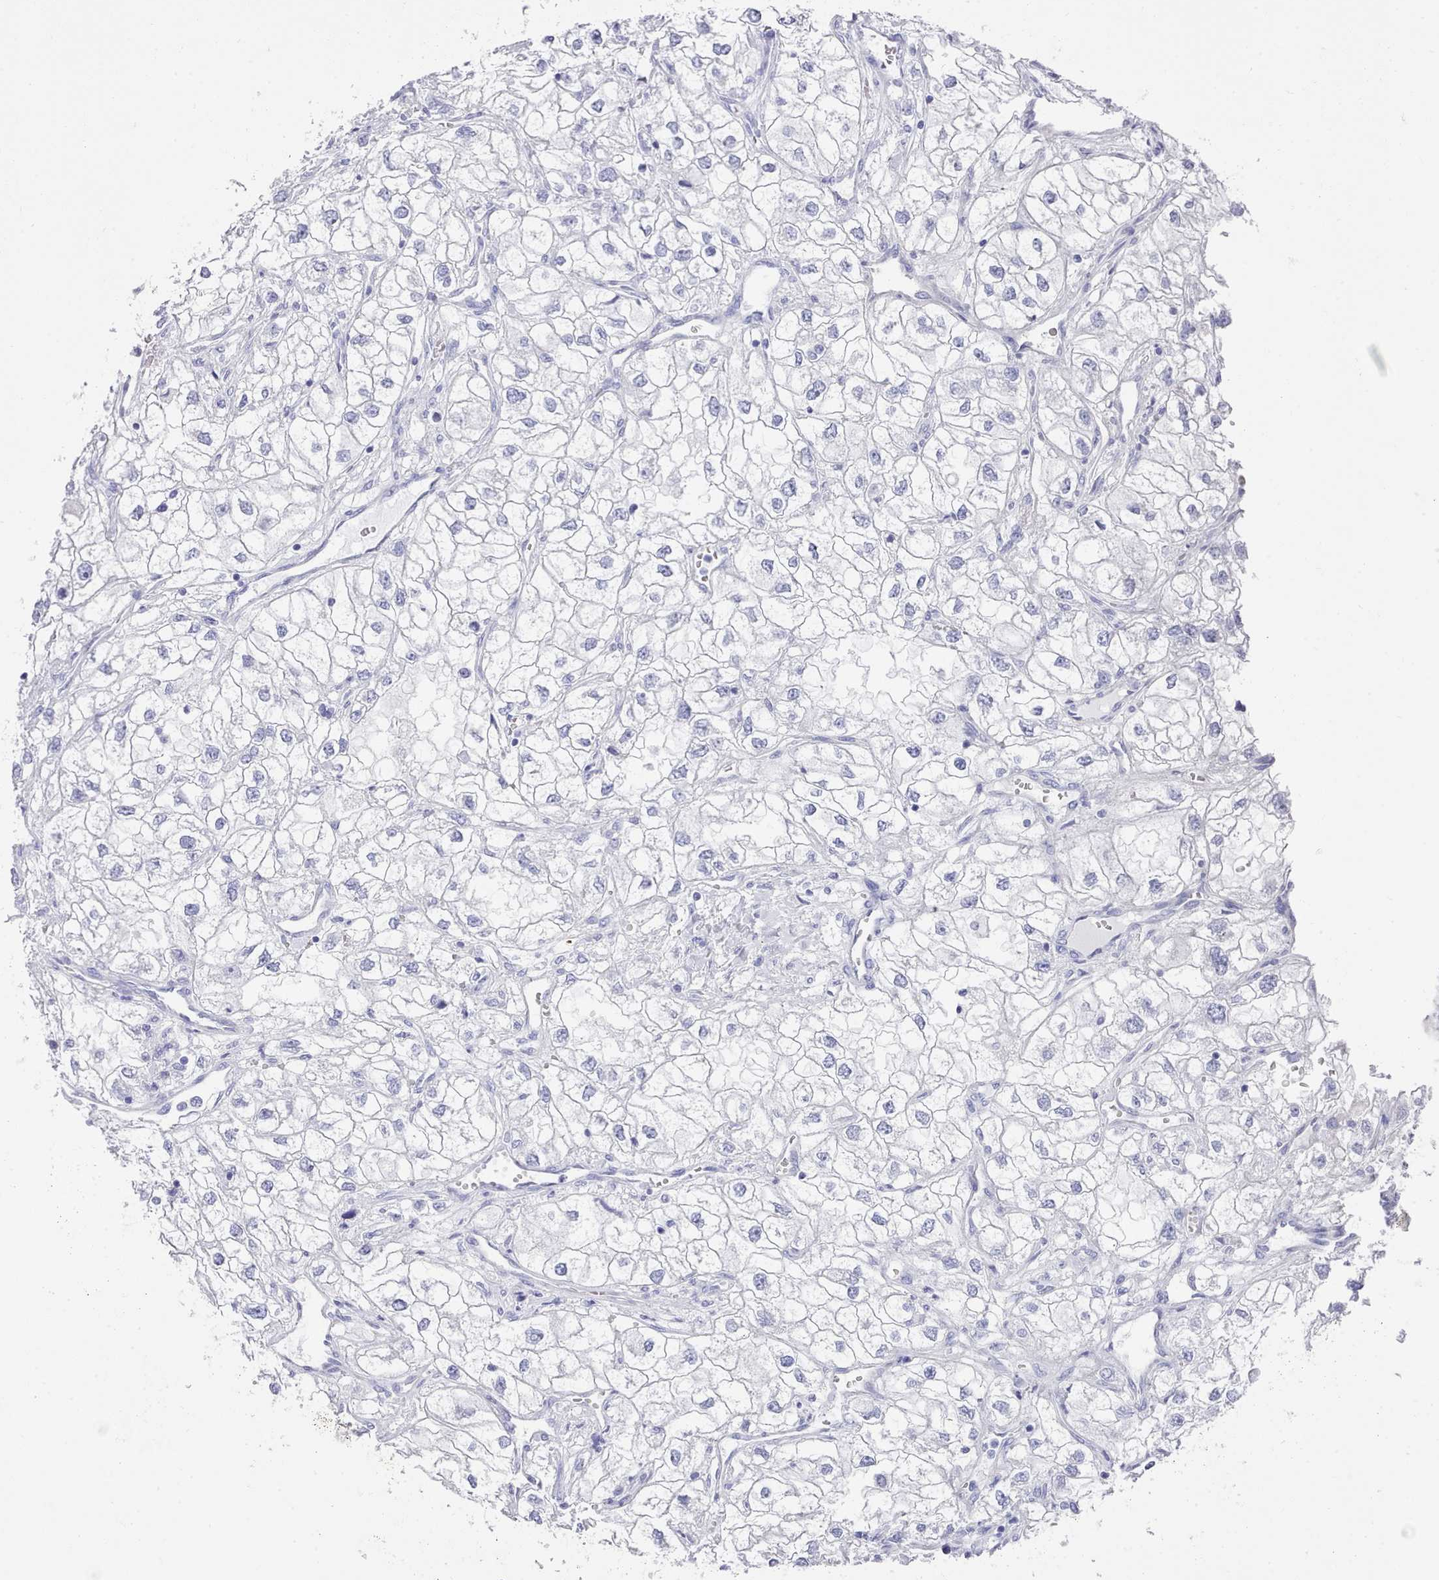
{"staining": {"intensity": "negative", "quantity": "none", "location": "none"}, "tissue": "renal cancer", "cell_type": "Tumor cells", "image_type": "cancer", "snomed": [{"axis": "morphology", "description": "Adenocarcinoma, NOS"}, {"axis": "topography", "description": "Kidney"}], "caption": "Renal adenocarcinoma was stained to show a protein in brown. There is no significant positivity in tumor cells.", "gene": "LRRC37A", "patient": {"sex": "male", "age": 59}}